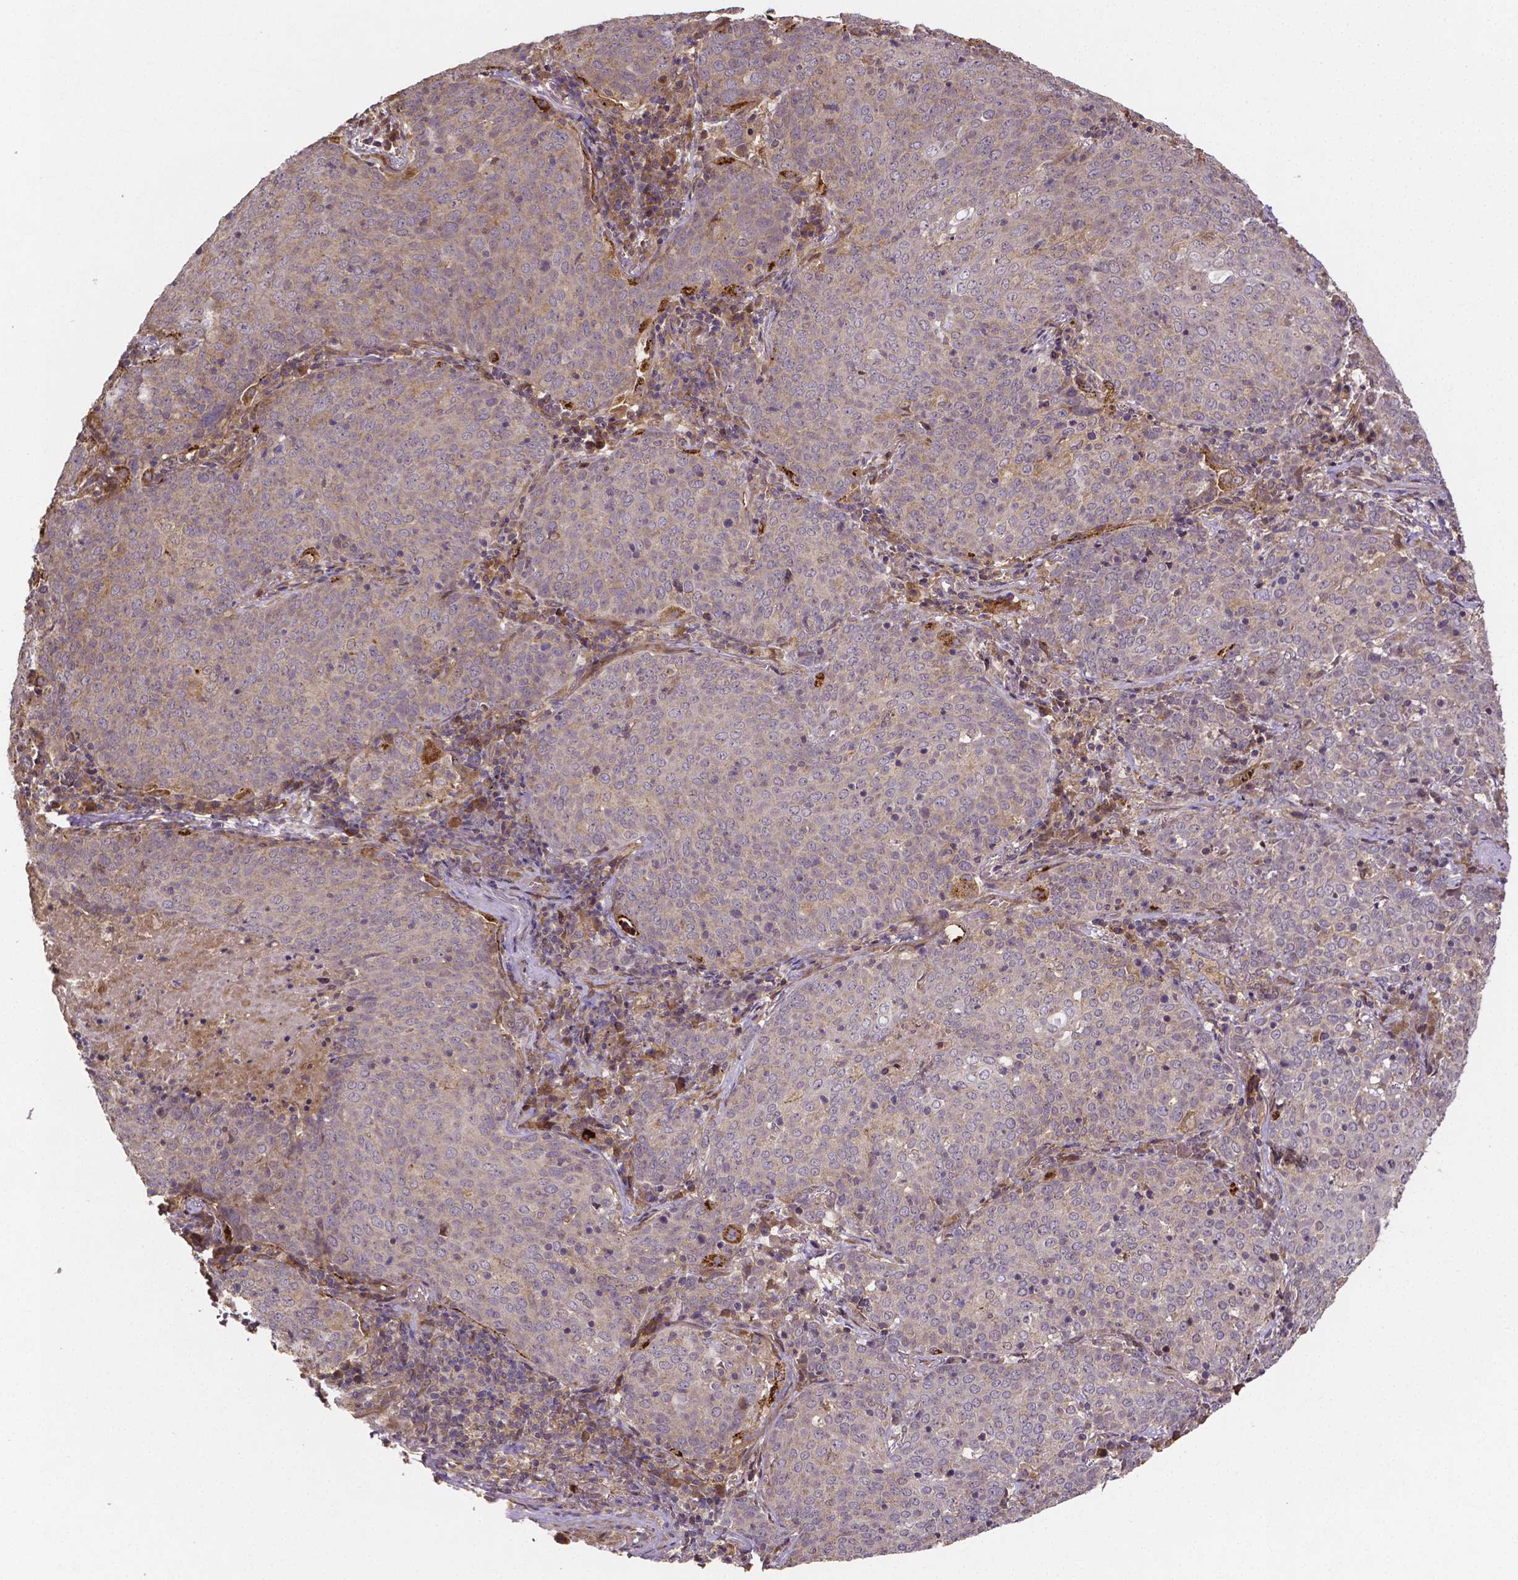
{"staining": {"intensity": "negative", "quantity": "none", "location": "none"}, "tissue": "lung cancer", "cell_type": "Tumor cells", "image_type": "cancer", "snomed": [{"axis": "morphology", "description": "Squamous cell carcinoma, NOS"}, {"axis": "topography", "description": "Lung"}], "caption": "Lung cancer (squamous cell carcinoma) was stained to show a protein in brown. There is no significant positivity in tumor cells. Nuclei are stained in blue.", "gene": "RNF123", "patient": {"sex": "male", "age": 82}}